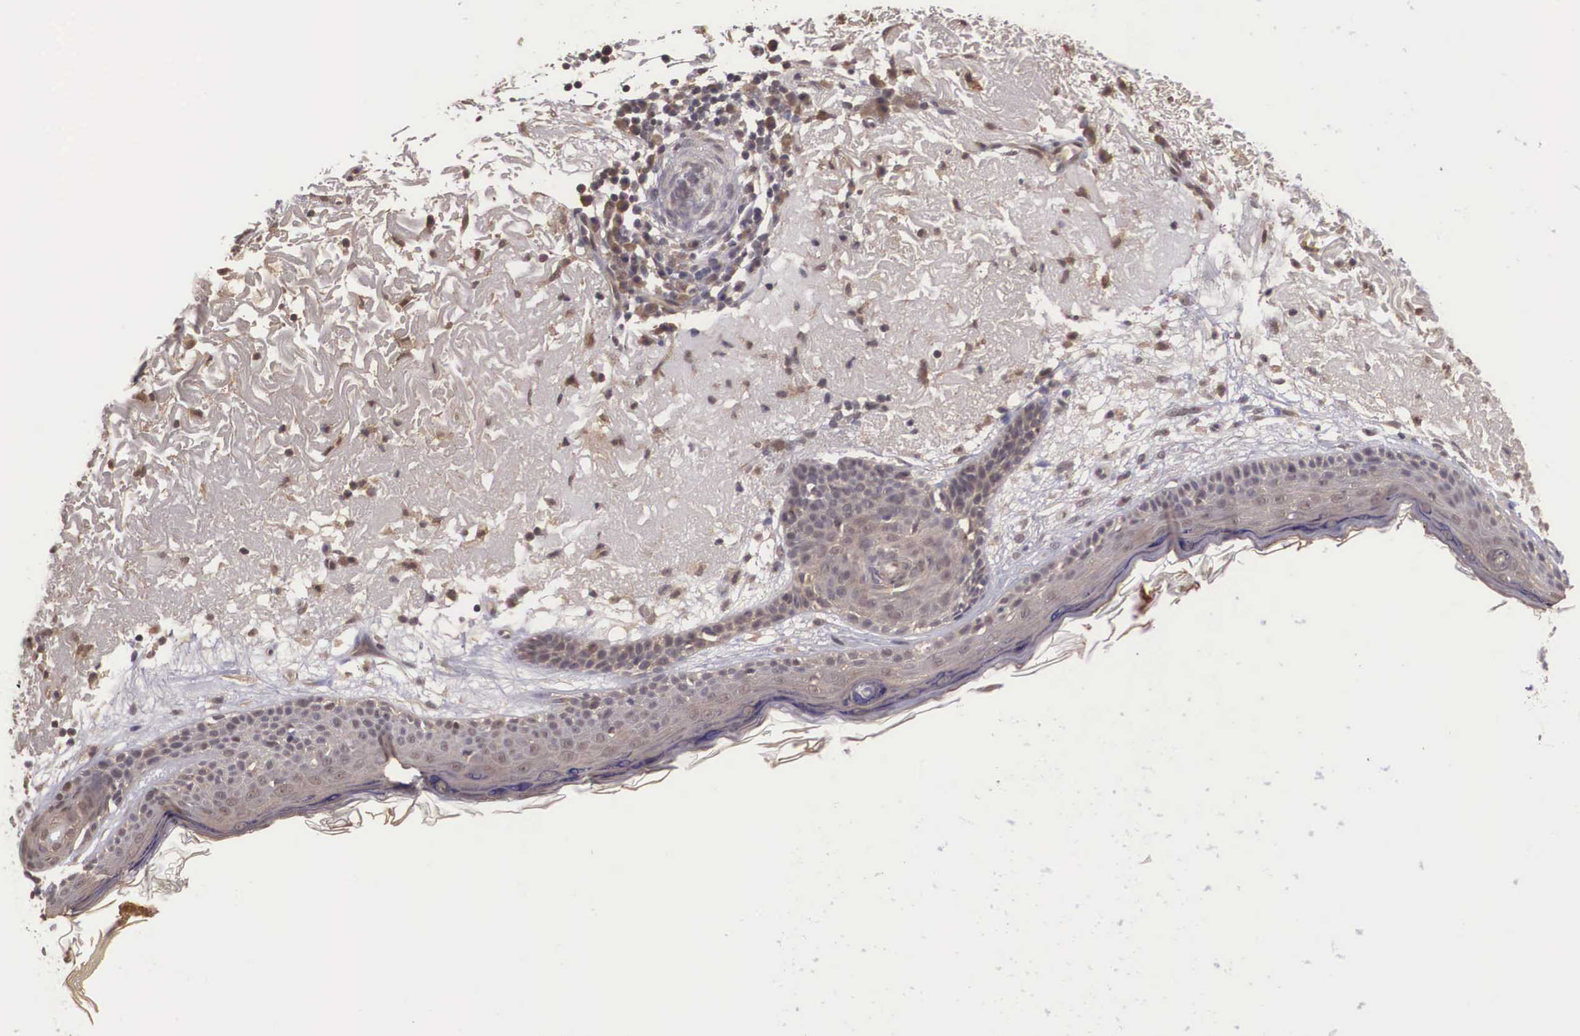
{"staining": {"intensity": "moderate", "quantity": ">75%", "location": "cytoplasmic/membranous,nuclear"}, "tissue": "skin", "cell_type": "Fibroblasts", "image_type": "normal", "snomed": [{"axis": "morphology", "description": "Normal tissue, NOS"}, {"axis": "topography", "description": "Skin"}], "caption": "This micrograph displays immunohistochemistry (IHC) staining of benign skin, with medium moderate cytoplasmic/membranous,nuclear positivity in approximately >75% of fibroblasts.", "gene": "VASH1", "patient": {"sex": "female", "age": 90}}